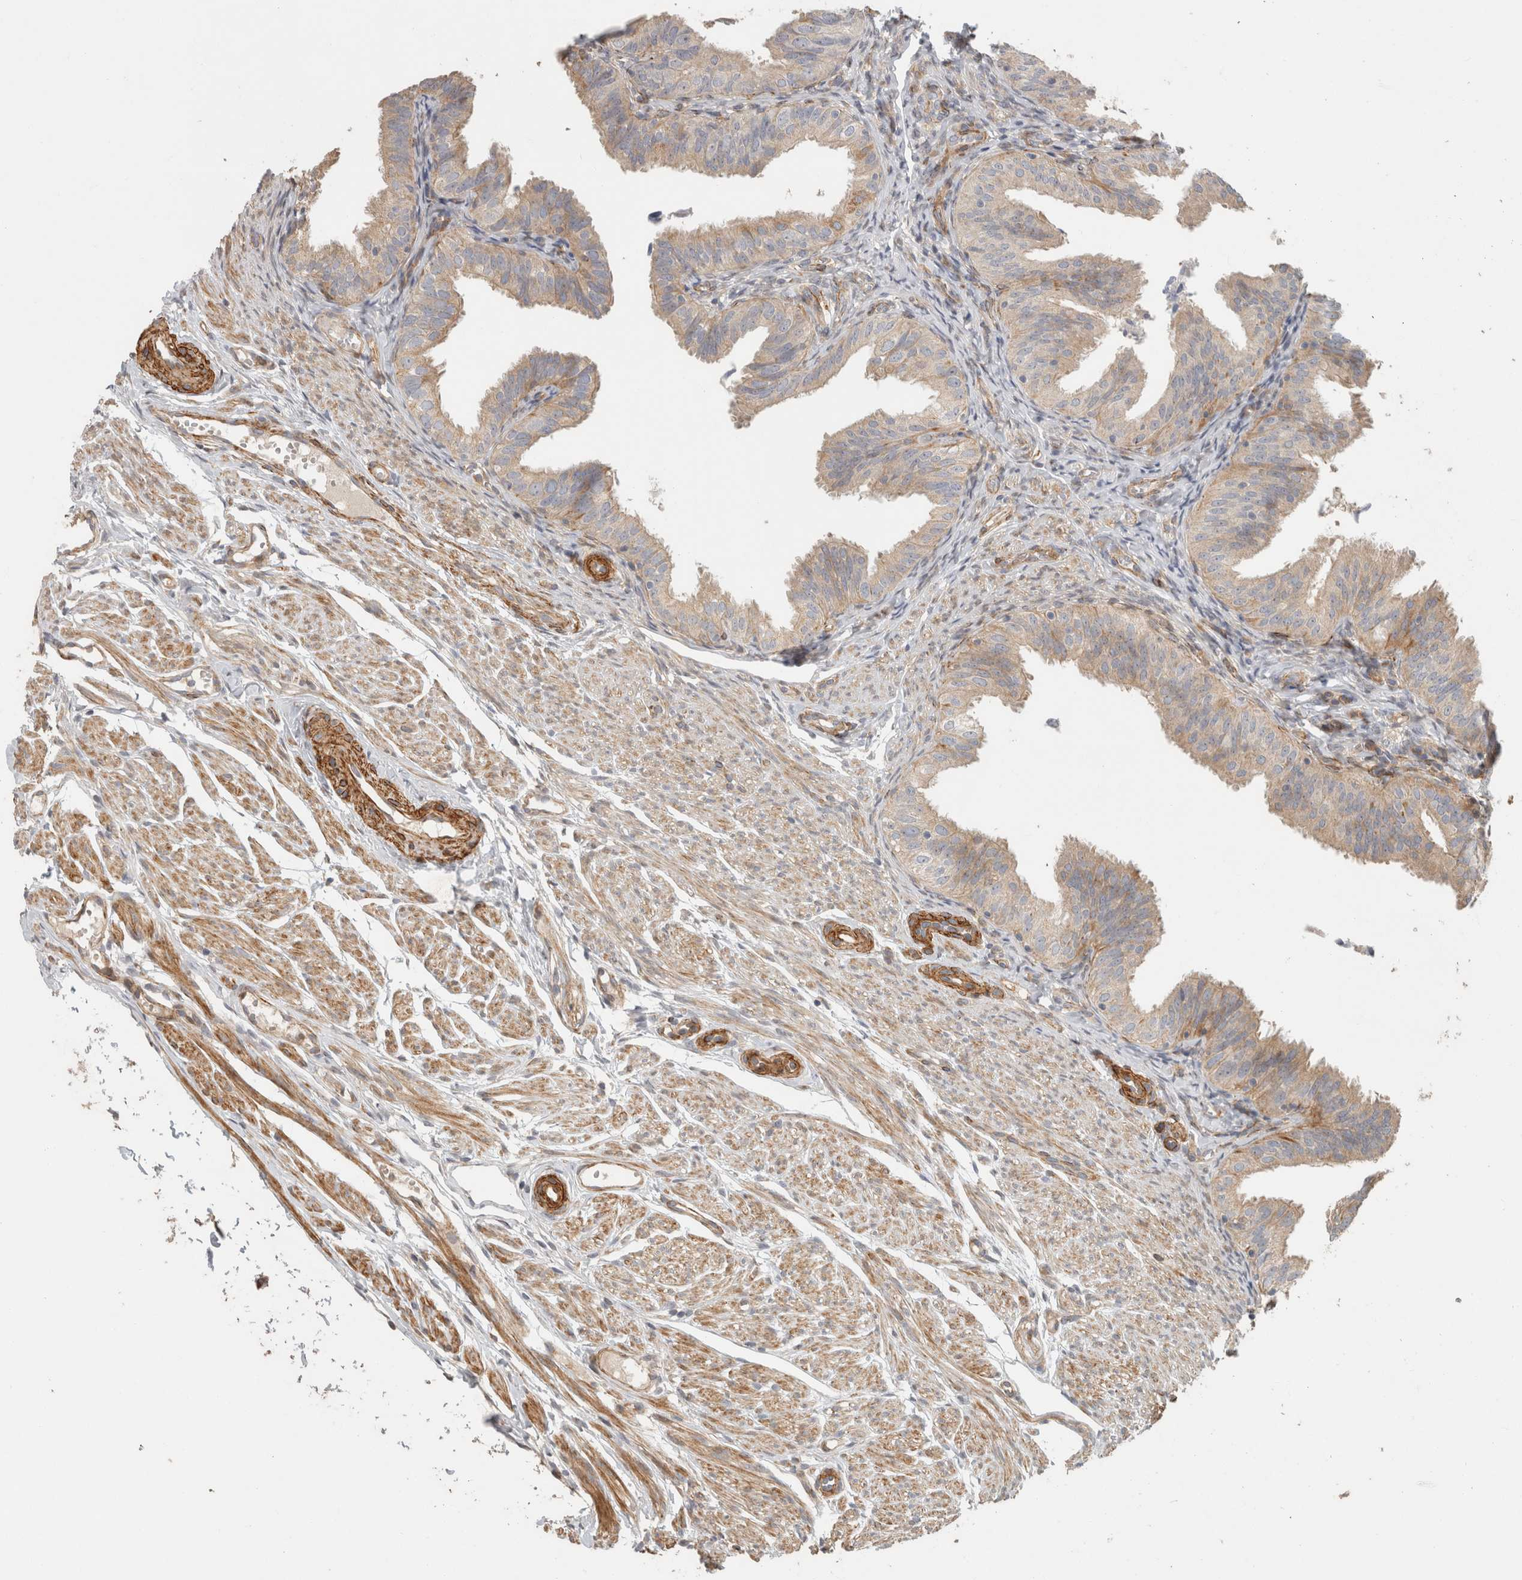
{"staining": {"intensity": "weak", "quantity": "25%-75%", "location": "cytoplasmic/membranous"}, "tissue": "fallopian tube", "cell_type": "Glandular cells", "image_type": "normal", "snomed": [{"axis": "morphology", "description": "Normal tissue, NOS"}, {"axis": "topography", "description": "Fallopian tube"}], "caption": "Protein analysis of benign fallopian tube exhibits weak cytoplasmic/membranous expression in about 25%-75% of glandular cells.", "gene": "SIPA1L2", "patient": {"sex": "female", "age": 35}}